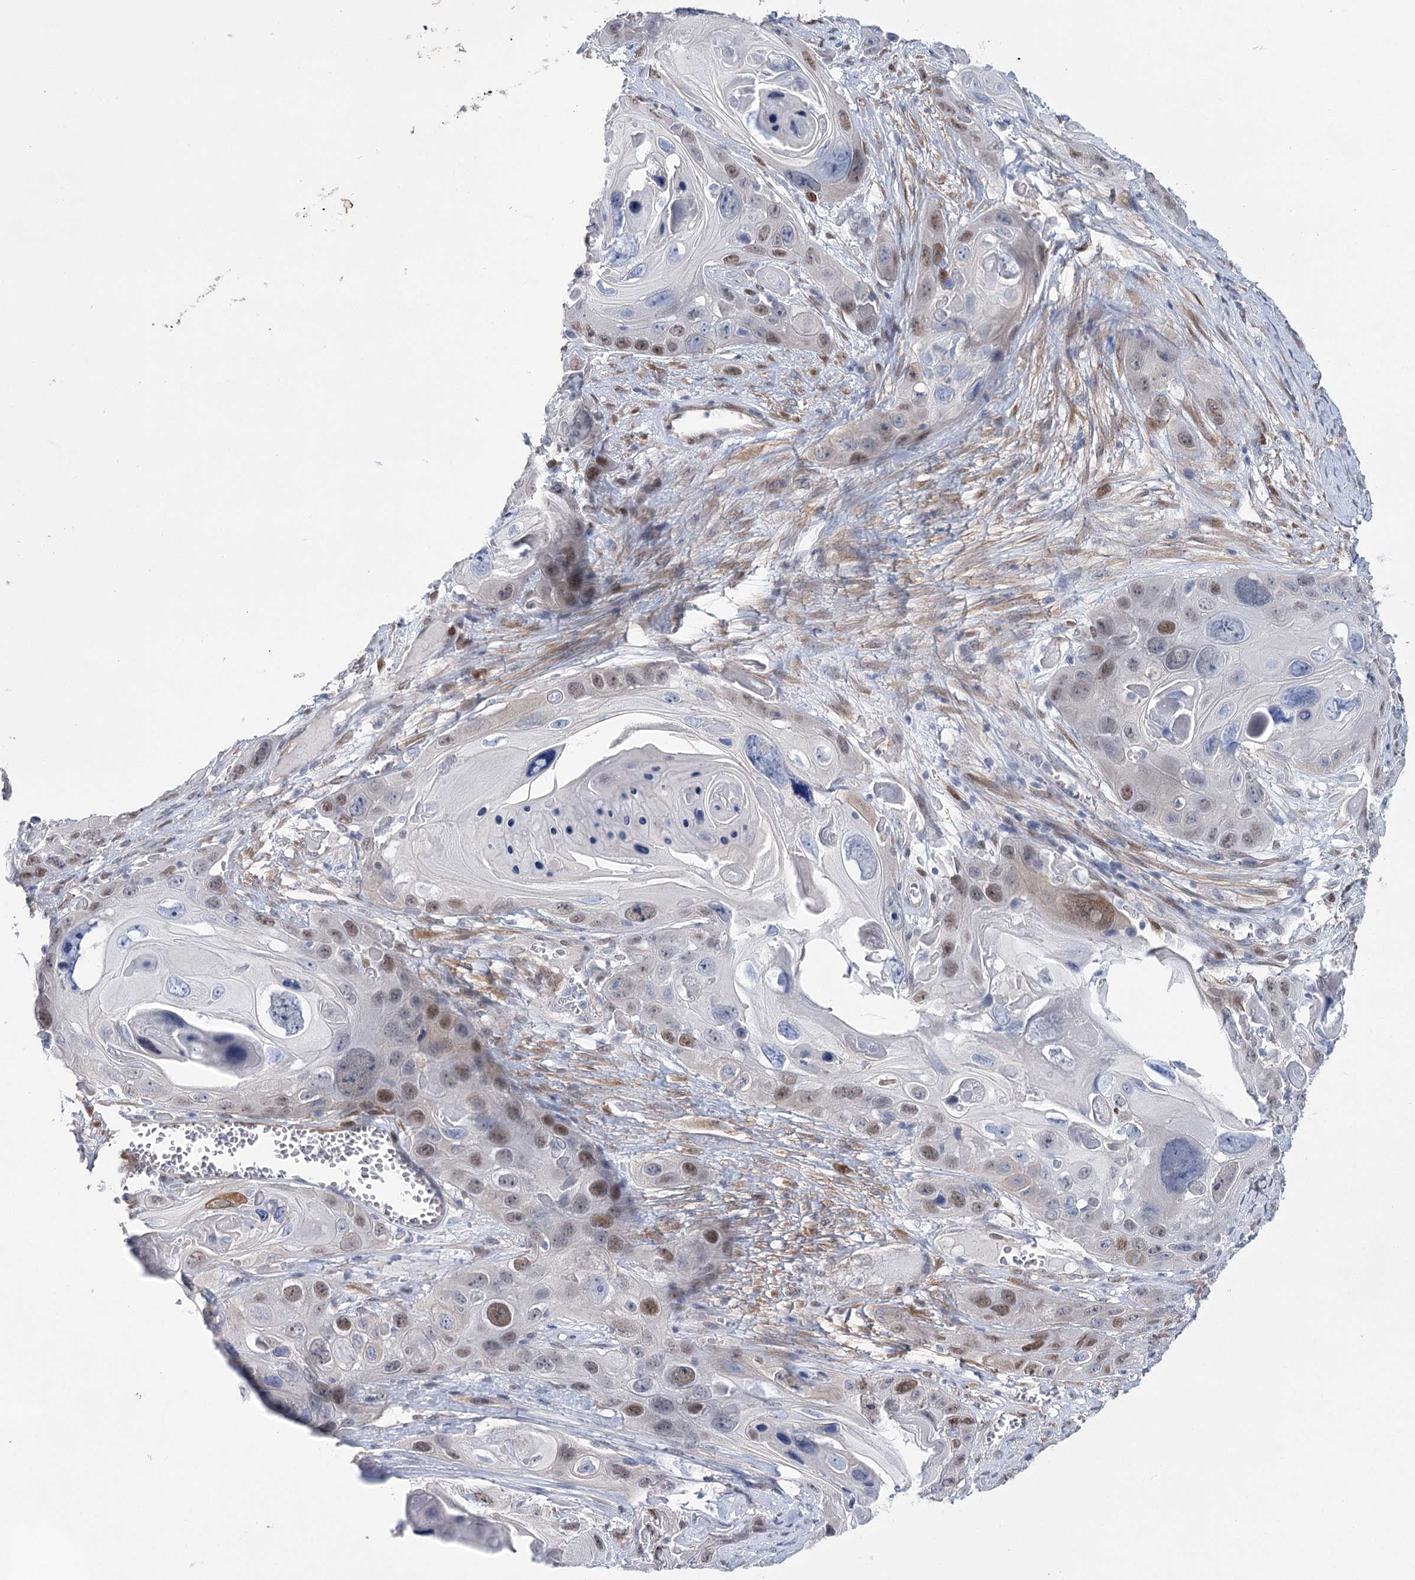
{"staining": {"intensity": "moderate", "quantity": "25%-75%", "location": "nuclear"}, "tissue": "skin cancer", "cell_type": "Tumor cells", "image_type": "cancer", "snomed": [{"axis": "morphology", "description": "Squamous cell carcinoma, NOS"}, {"axis": "topography", "description": "Skin"}], "caption": "Skin cancer was stained to show a protein in brown. There is medium levels of moderate nuclear staining in approximately 25%-75% of tumor cells.", "gene": "UGDH", "patient": {"sex": "male", "age": 55}}